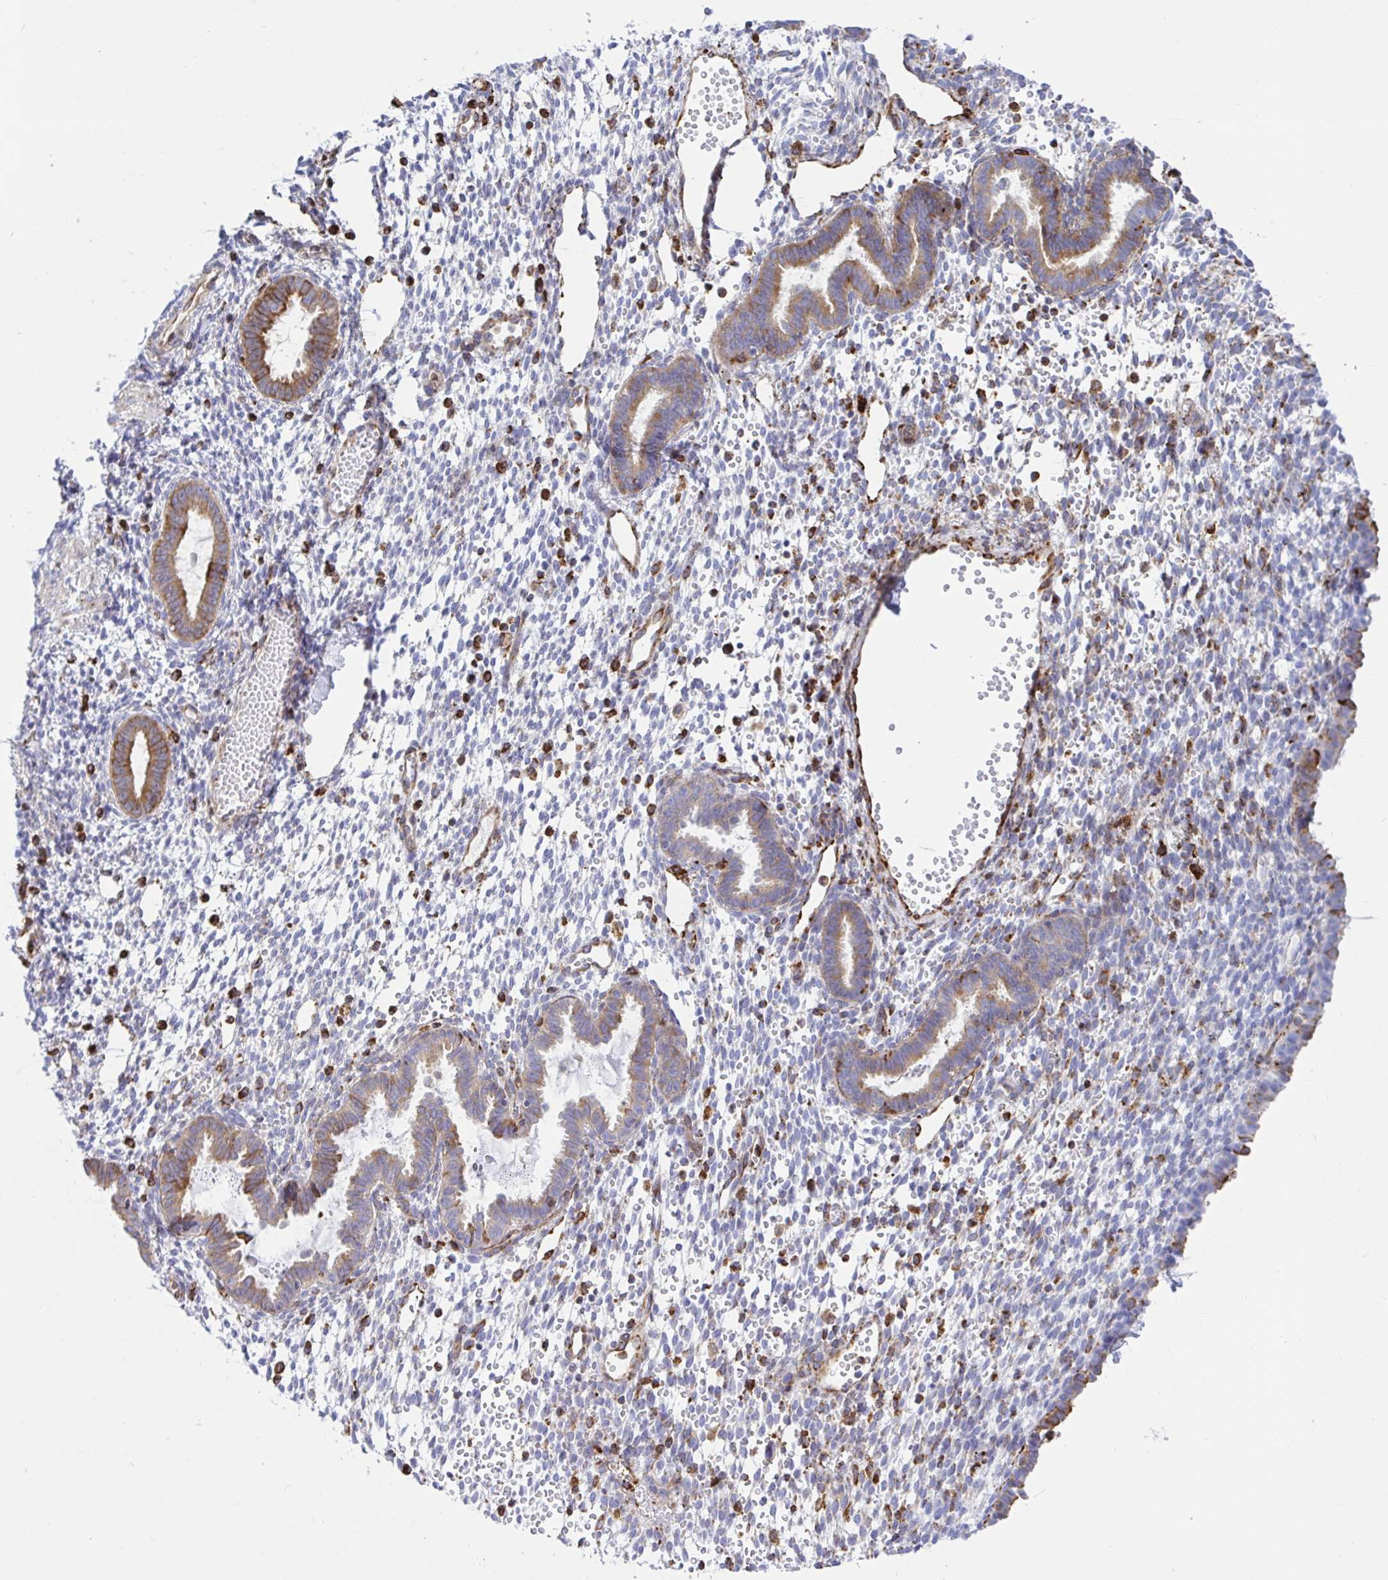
{"staining": {"intensity": "negative", "quantity": "none", "location": "none"}, "tissue": "endometrium", "cell_type": "Cells in endometrial stroma", "image_type": "normal", "snomed": [{"axis": "morphology", "description": "Normal tissue, NOS"}, {"axis": "topography", "description": "Endometrium"}], "caption": "Immunohistochemistry photomicrograph of unremarkable endometrium stained for a protein (brown), which exhibits no expression in cells in endometrial stroma.", "gene": "CLGN", "patient": {"sex": "female", "age": 36}}